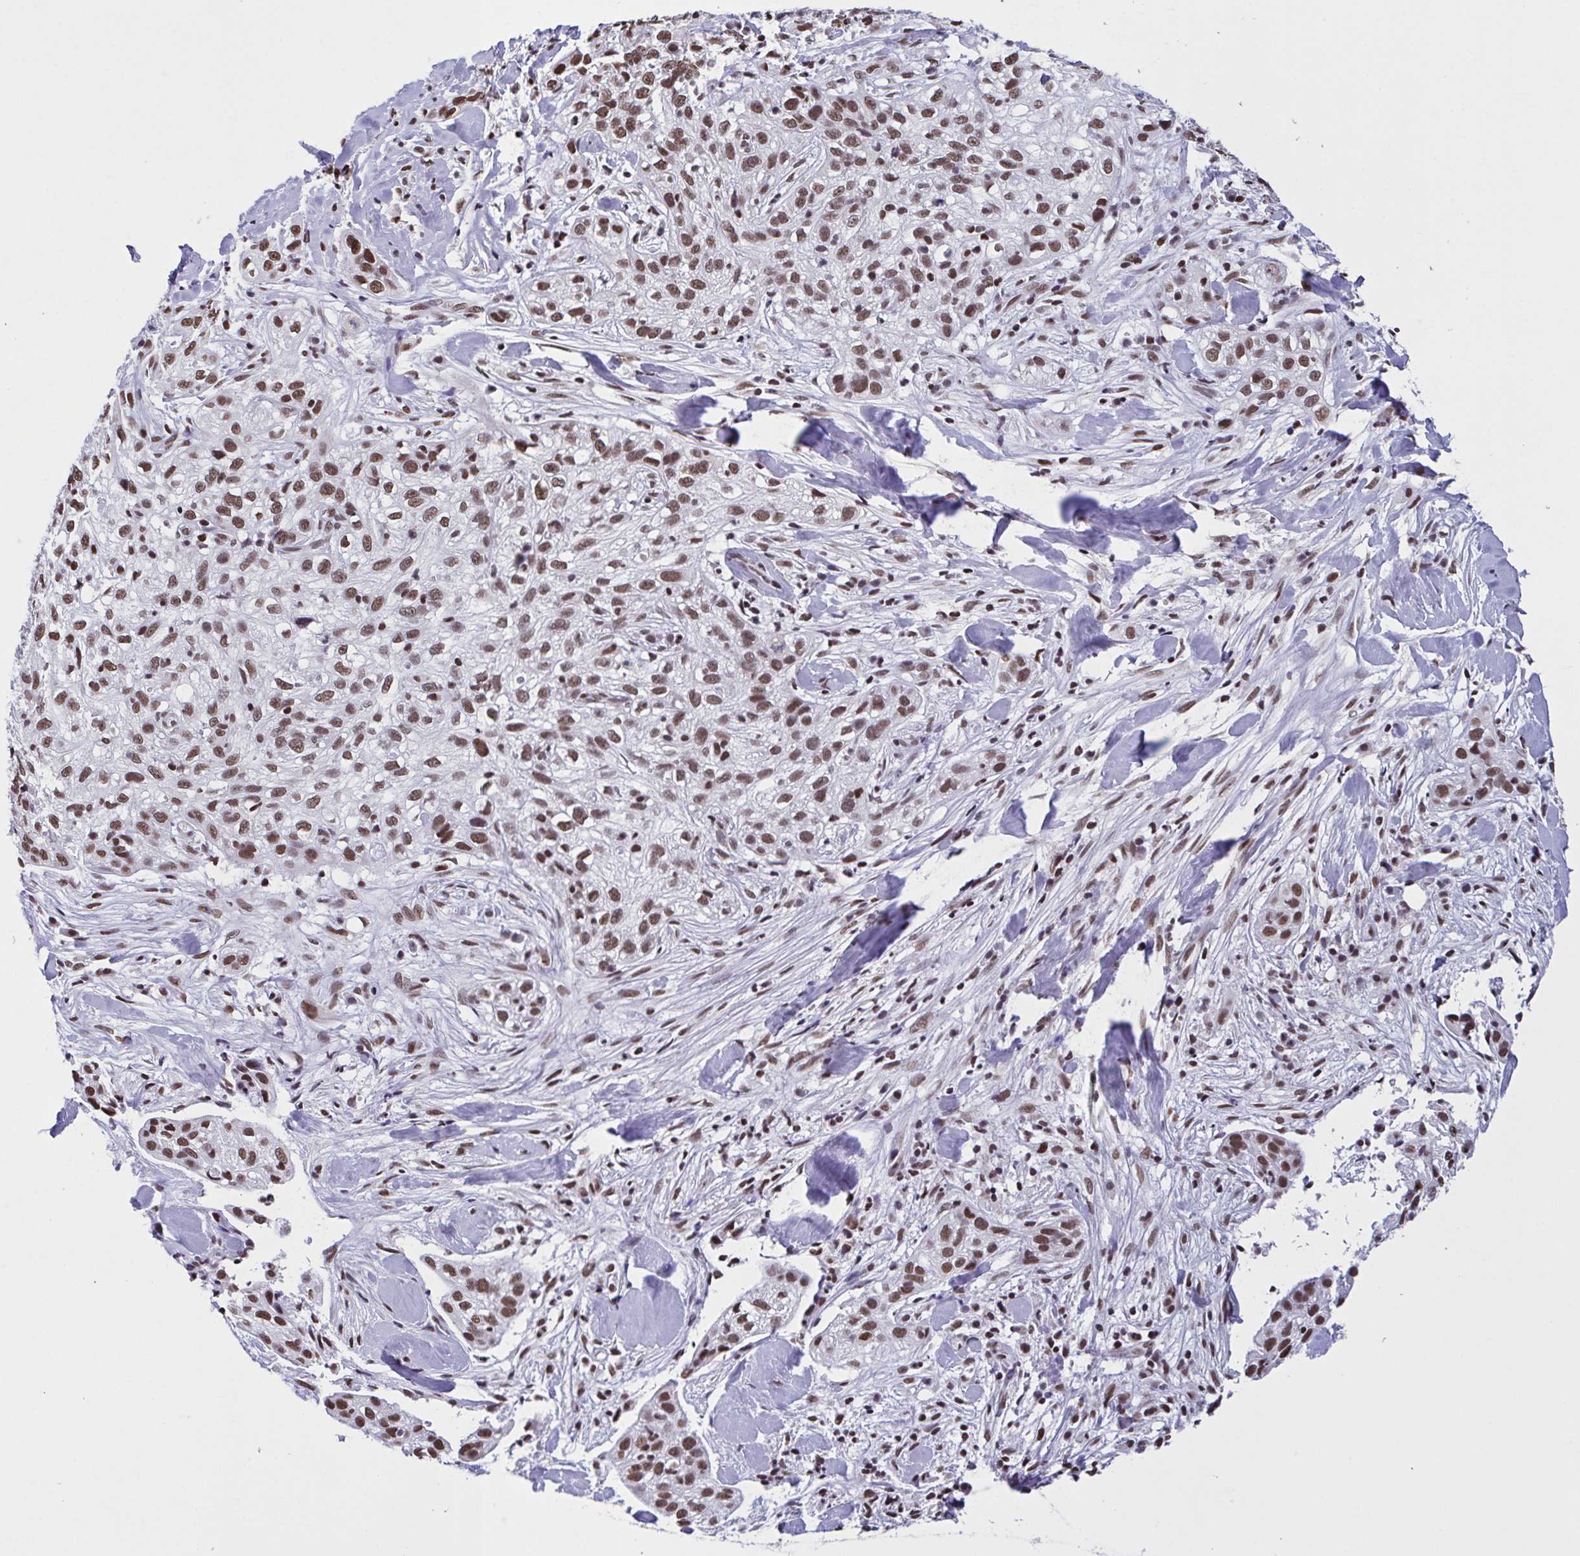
{"staining": {"intensity": "moderate", "quantity": ">75%", "location": "nuclear"}, "tissue": "skin cancer", "cell_type": "Tumor cells", "image_type": "cancer", "snomed": [{"axis": "morphology", "description": "Squamous cell carcinoma, NOS"}, {"axis": "topography", "description": "Skin"}], "caption": "Squamous cell carcinoma (skin) stained with a protein marker displays moderate staining in tumor cells.", "gene": "TIMM21", "patient": {"sex": "male", "age": 82}}